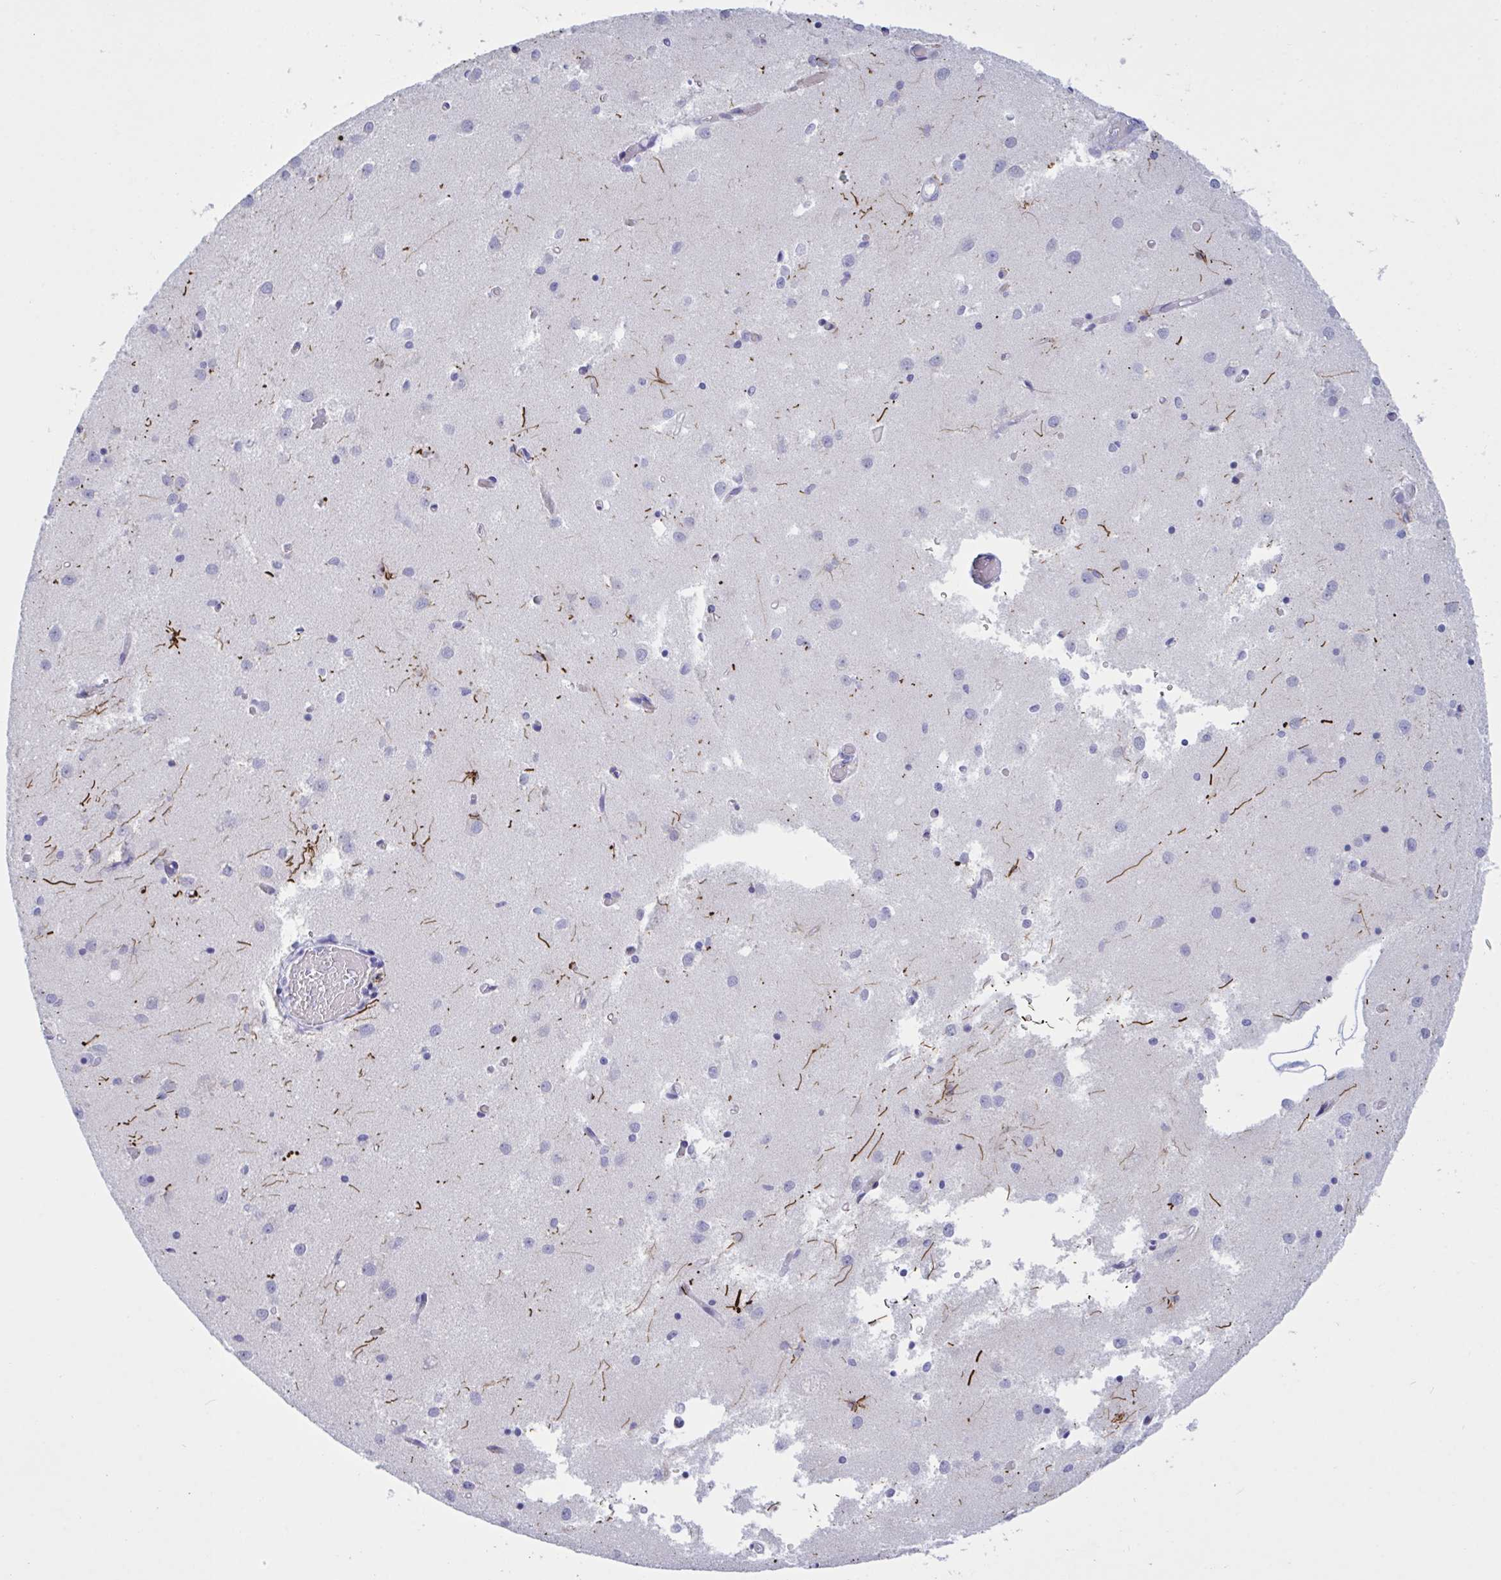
{"staining": {"intensity": "negative", "quantity": "none", "location": "none"}, "tissue": "caudate", "cell_type": "Glial cells", "image_type": "normal", "snomed": [{"axis": "morphology", "description": "Normal tissue, NOS"}, {"axis": "topography", "description": "Lateral ventricle wall"}], "caption": "Glial cells show no significant staining in unremarkable caudate. Nuclei are stained in blue.", "gene": "OXLD1", "patient": {"sex": "male", "age": 70}}